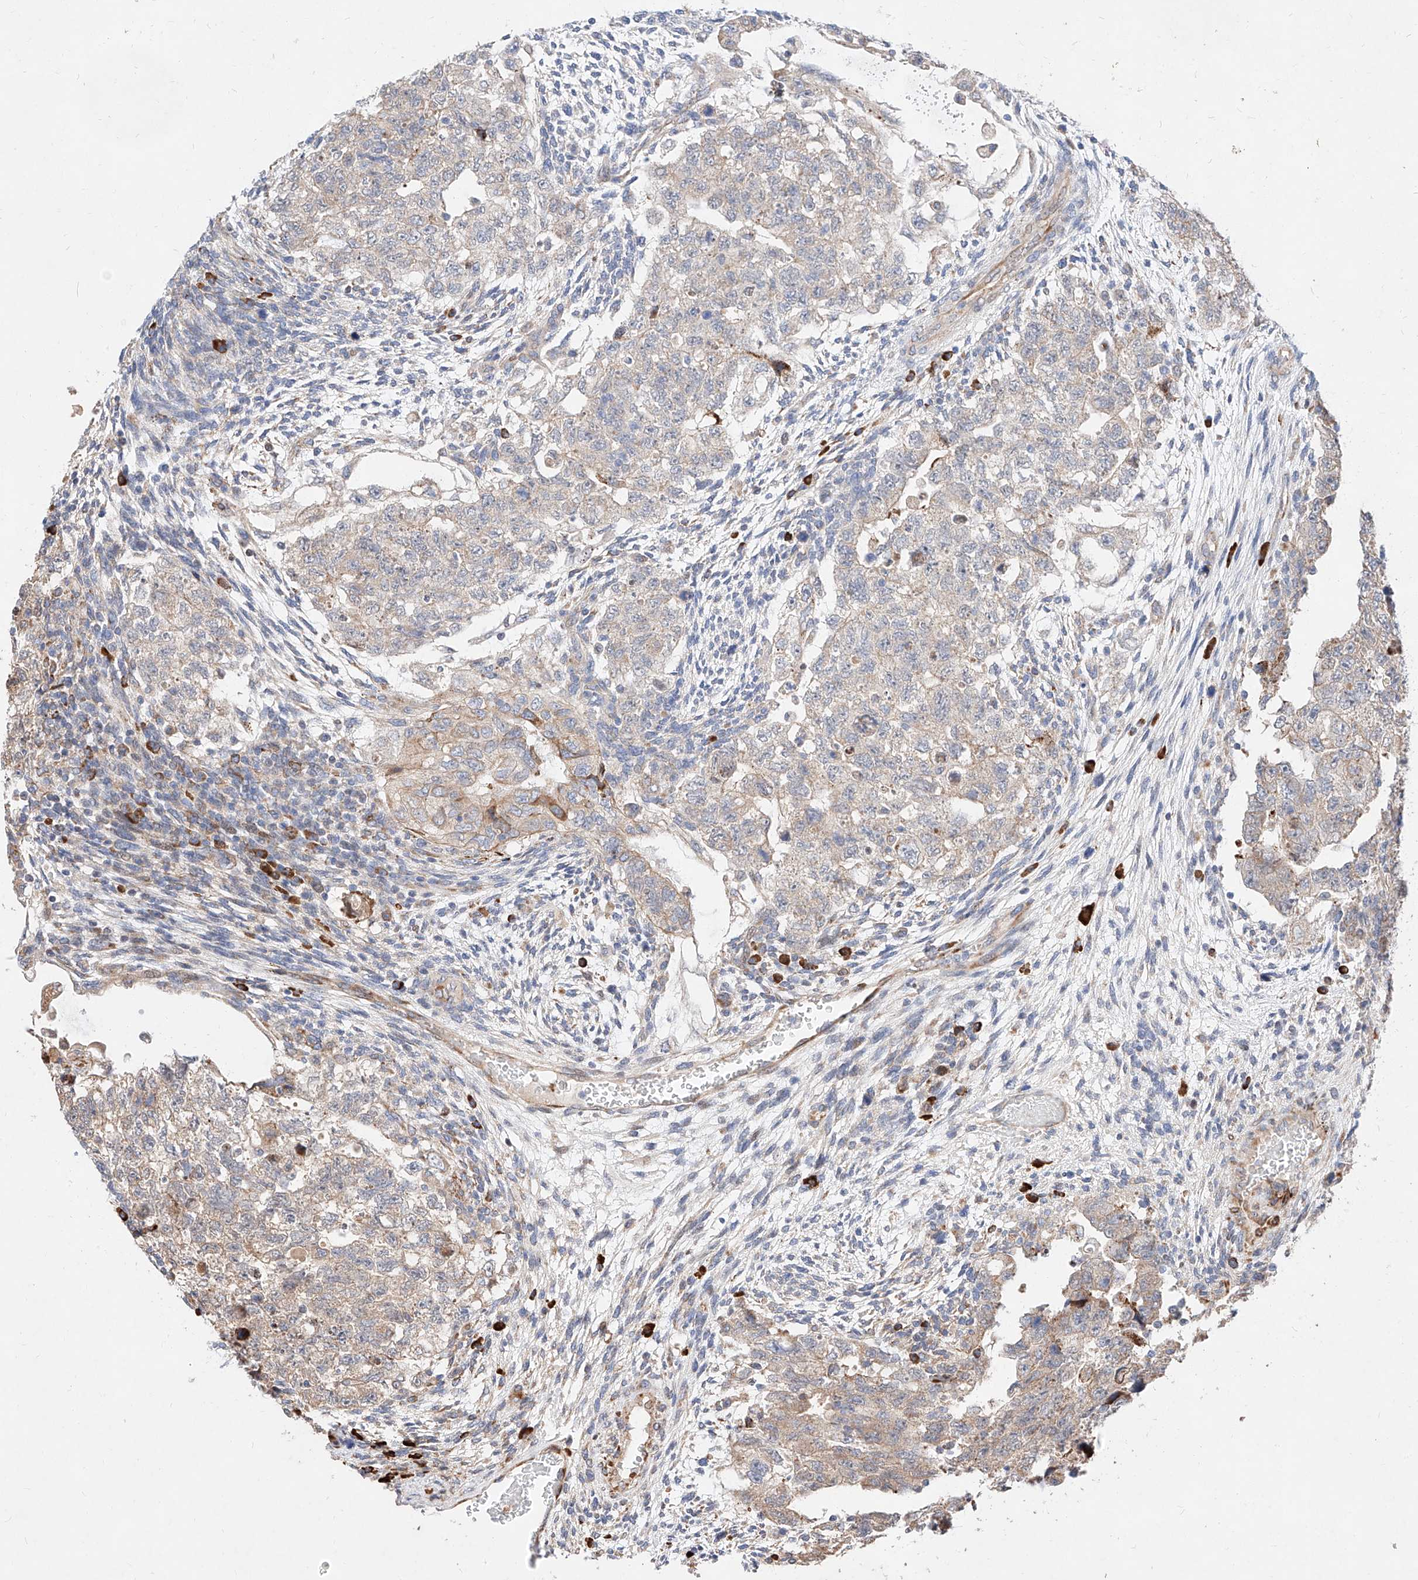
{"staining": {"intensity": "weak", "quantity": "<25%", "location": "cytoplasmic/membranous"}, "tissue": "testis cancer", "cell_type": "Tumor cells", "image_type": "cancer", "snomed": [{"axis": "morphology", "description": "Carcinoma, Embryonal, NOS"}, {"axis": "topography", "description": "Testis"}], "caption": "The image displays no staining of tumor cells in embryonal carcinoma (testis). (Immunohistochemistry, brightfield microscopy, high magnification).", "gene": "ATP9B", "patient": {"sex": "male", "age": 36}}